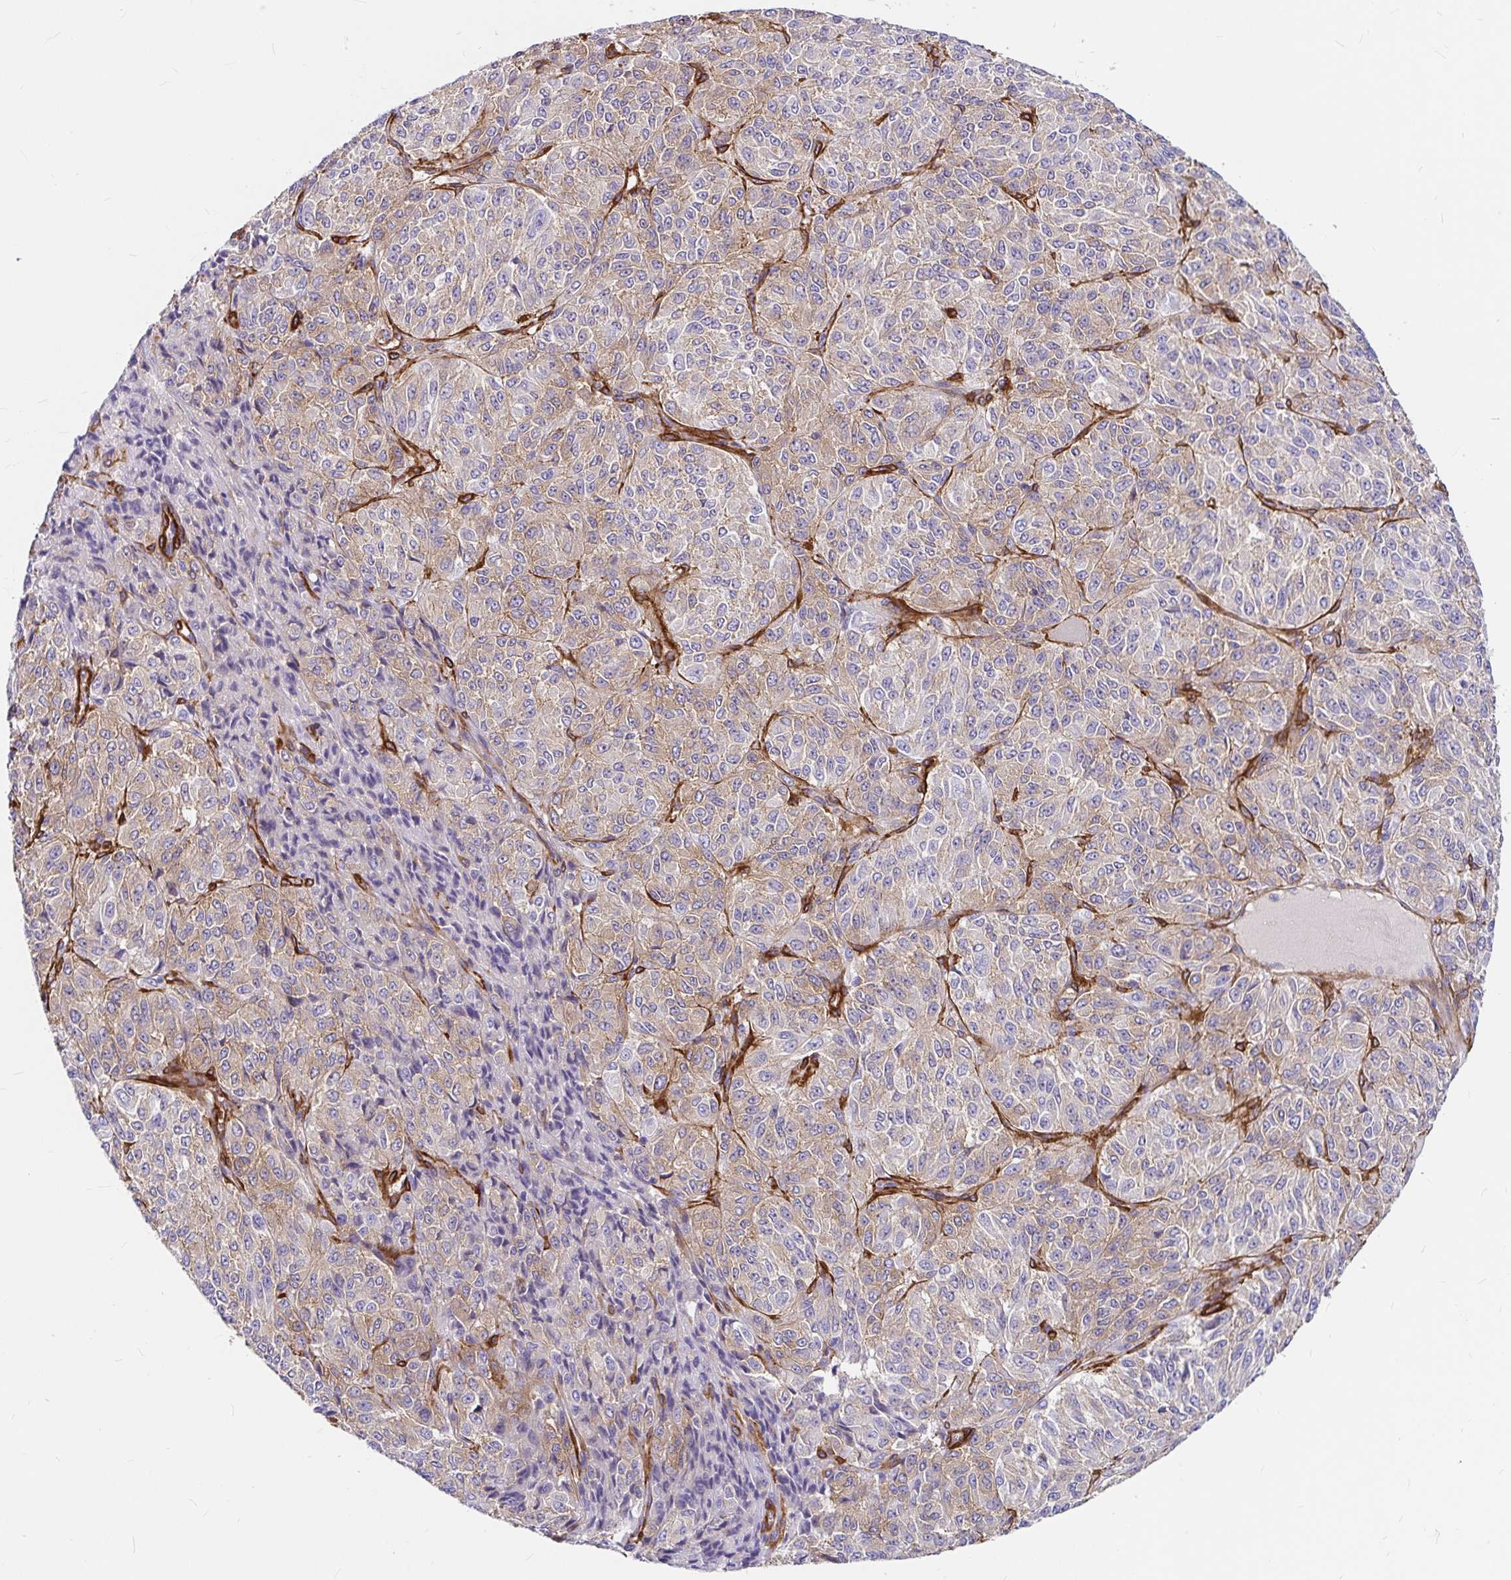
{"staining": {"intensity": "weak", "quantity": "25%-75%", "location": "cytoplasmic/membranous"}, "tissue": "melanoma", "cell_type": "Tumor cells", "image_type": "cancer", "snomed": [{"axis": "morphology", "description": "Malignant melanoma, Metastatic site"}, {"axis": "topography", "description": "Brain"}], "caption": "A micrograph showing weak cytoplasmic/membranous positivity in about 25%-75% of tumor cells in malignant melanoma (metastatic site), as visualized by brown immunohistochemical staining.", "gene": "MYO1B", "patient": {"sex": "female", "age": 56}}